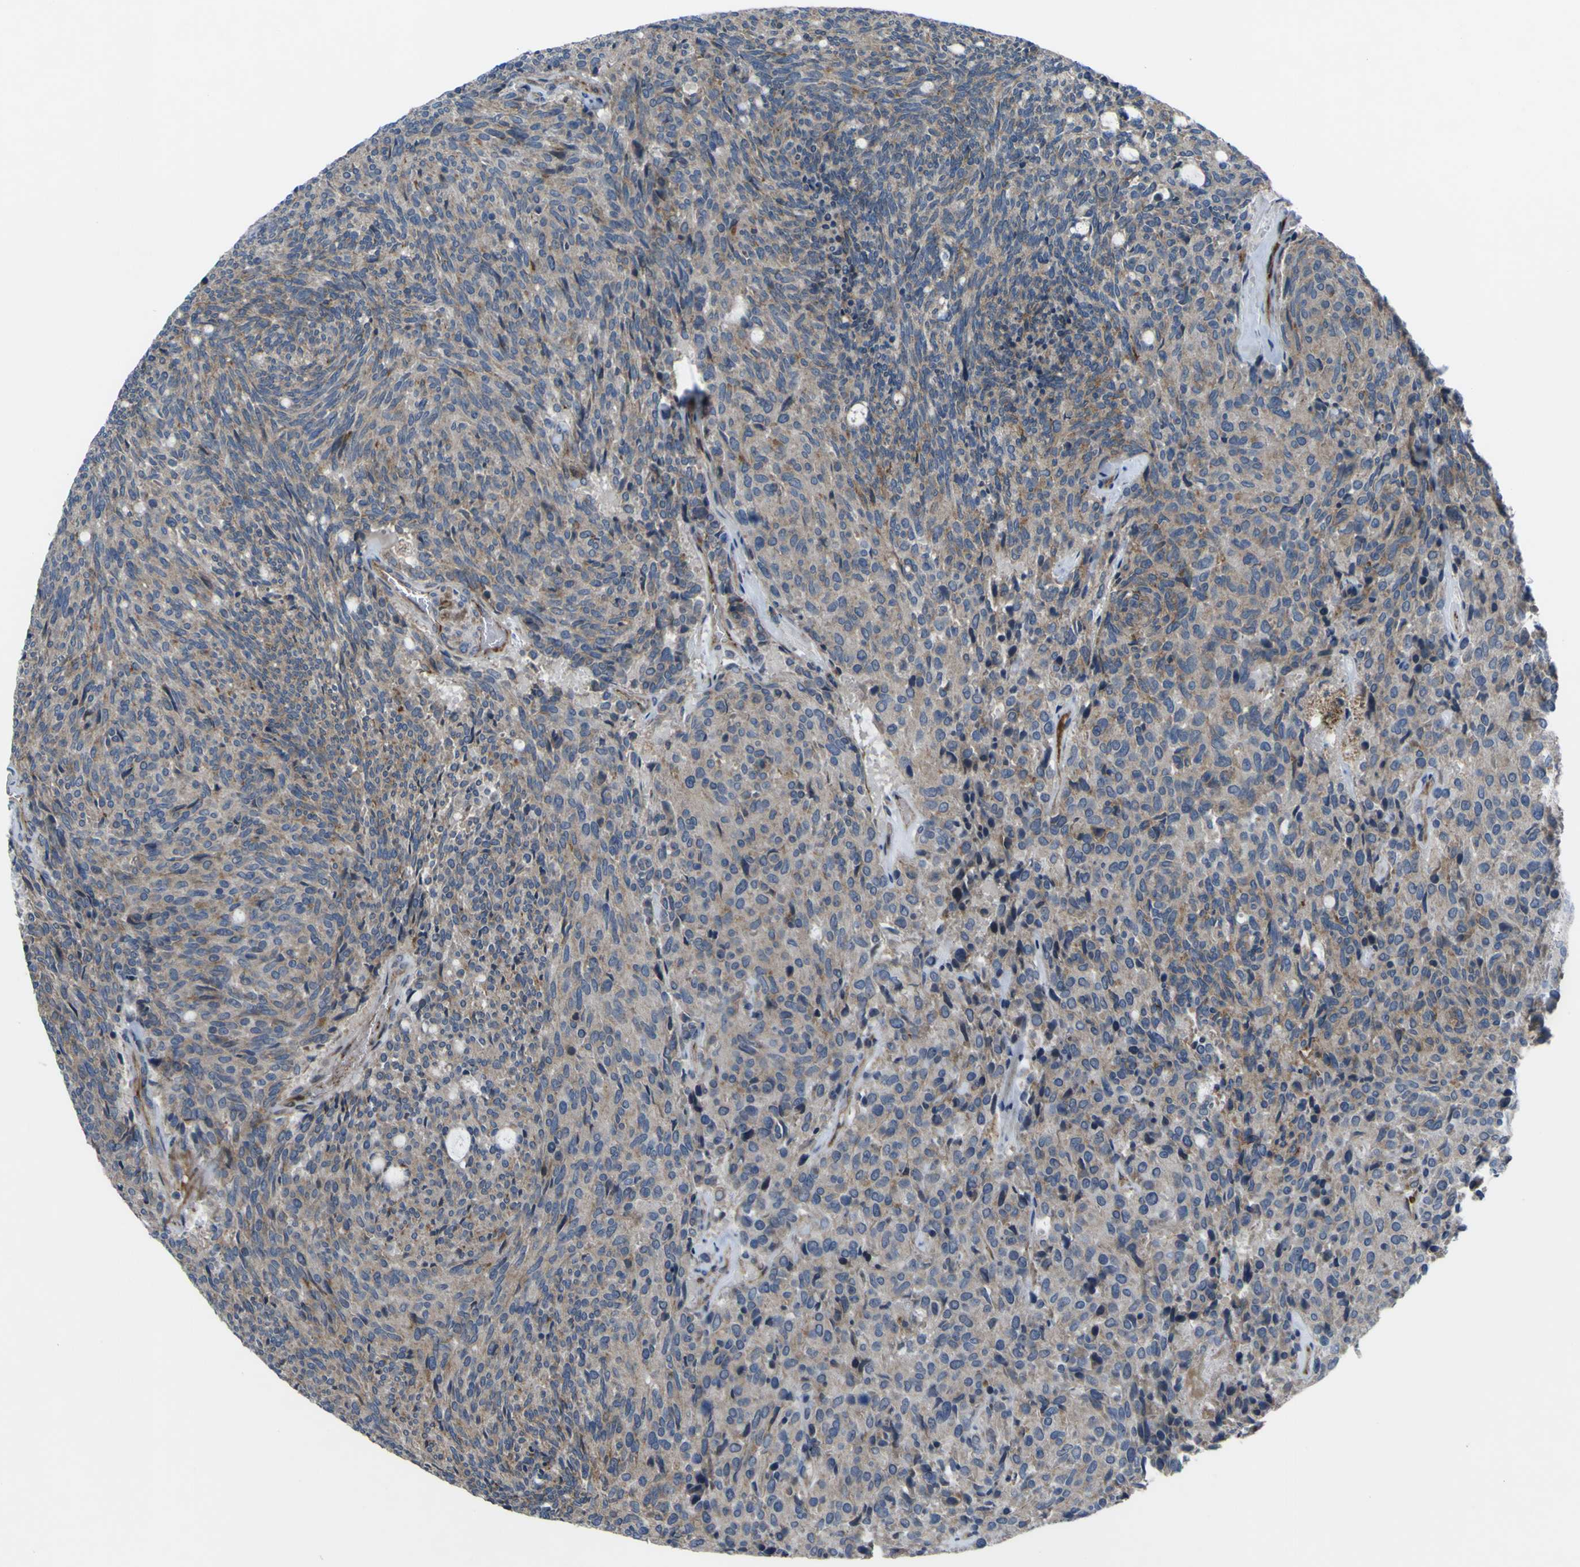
{"staining": {"intensity": "moderate", "quantity": "<25%", "location": "cytoplasmic/membranous"}, "tissue": "carcinoid", "cell_type": "Tumor cells", "image_type": "cancer", "snomed": [{"axis": "morphology", "description": "Carcinoid, malignant, NOS"}, {"axis": "topography", "description": "Pancreas"}], "caption": "The photomicrograph shows a brown stain indicating the presence of a protein in the cytoplasmic/membranous of tumor cells in carcinoid. The protein is shown in brown color, while the nuclei are stained blue.", "gene": "GPLD1", "patient": {"sex": "female", "age": 54}}